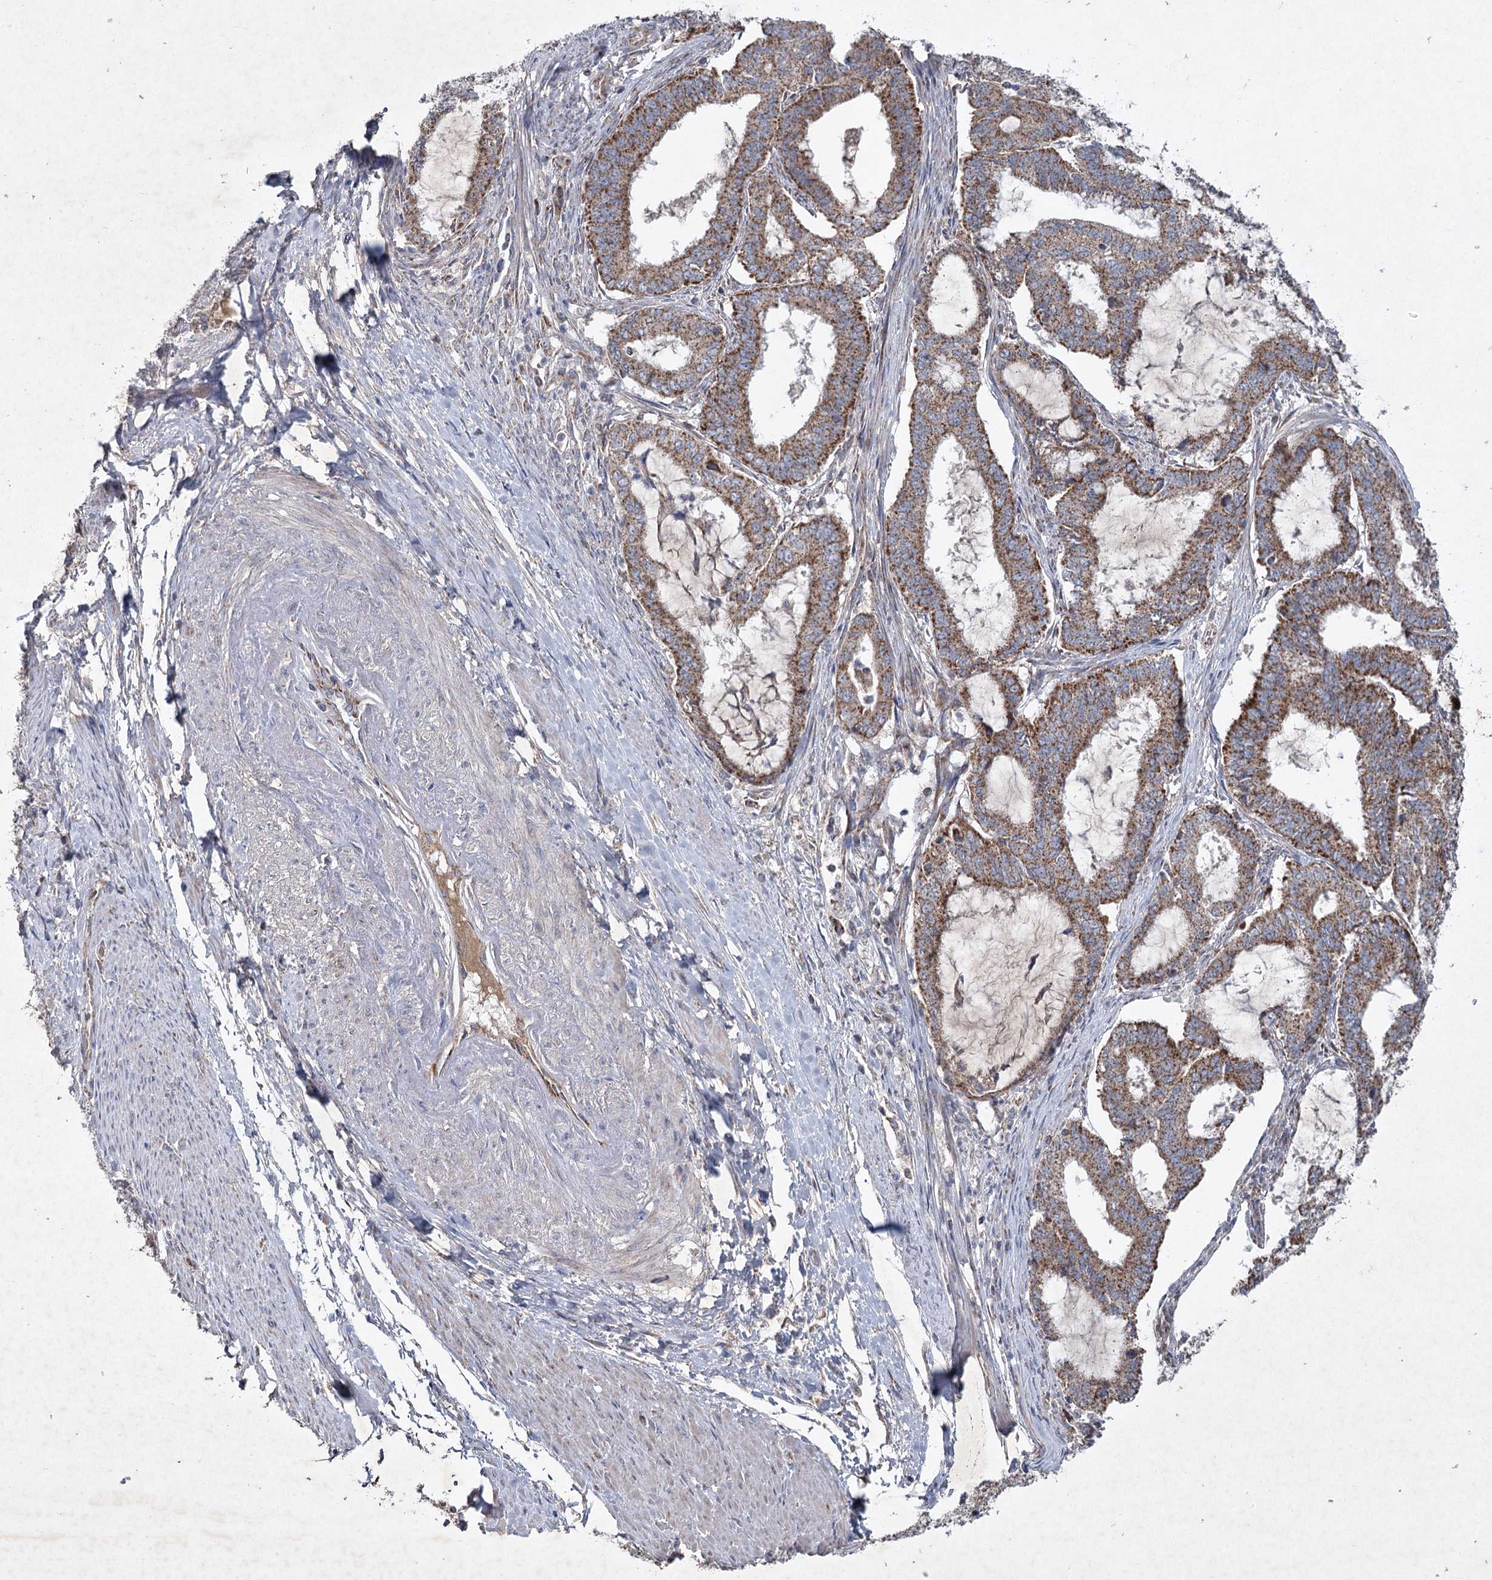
{"staining": {"intensity": "moderate", "quantity": ">75%", "location": "cytoplasmic/membranous"}, "tissue": "endometrial cancer", "cell_type": "Tumor cells", "image_type": "cancer", "snomed": [{"axis": "morphology", "description": "Adenocarcinoma, NOS"}, {"axis": "topography", "description": "Endometrium"}], "caption": "Endometrial cancer stained with a brown dye displays moderate cytoplasmic/membranous positive expression in about >75% of tumor cells.", "gene": "MRPL44", "patient": {"sex": "female", "age": 51}}